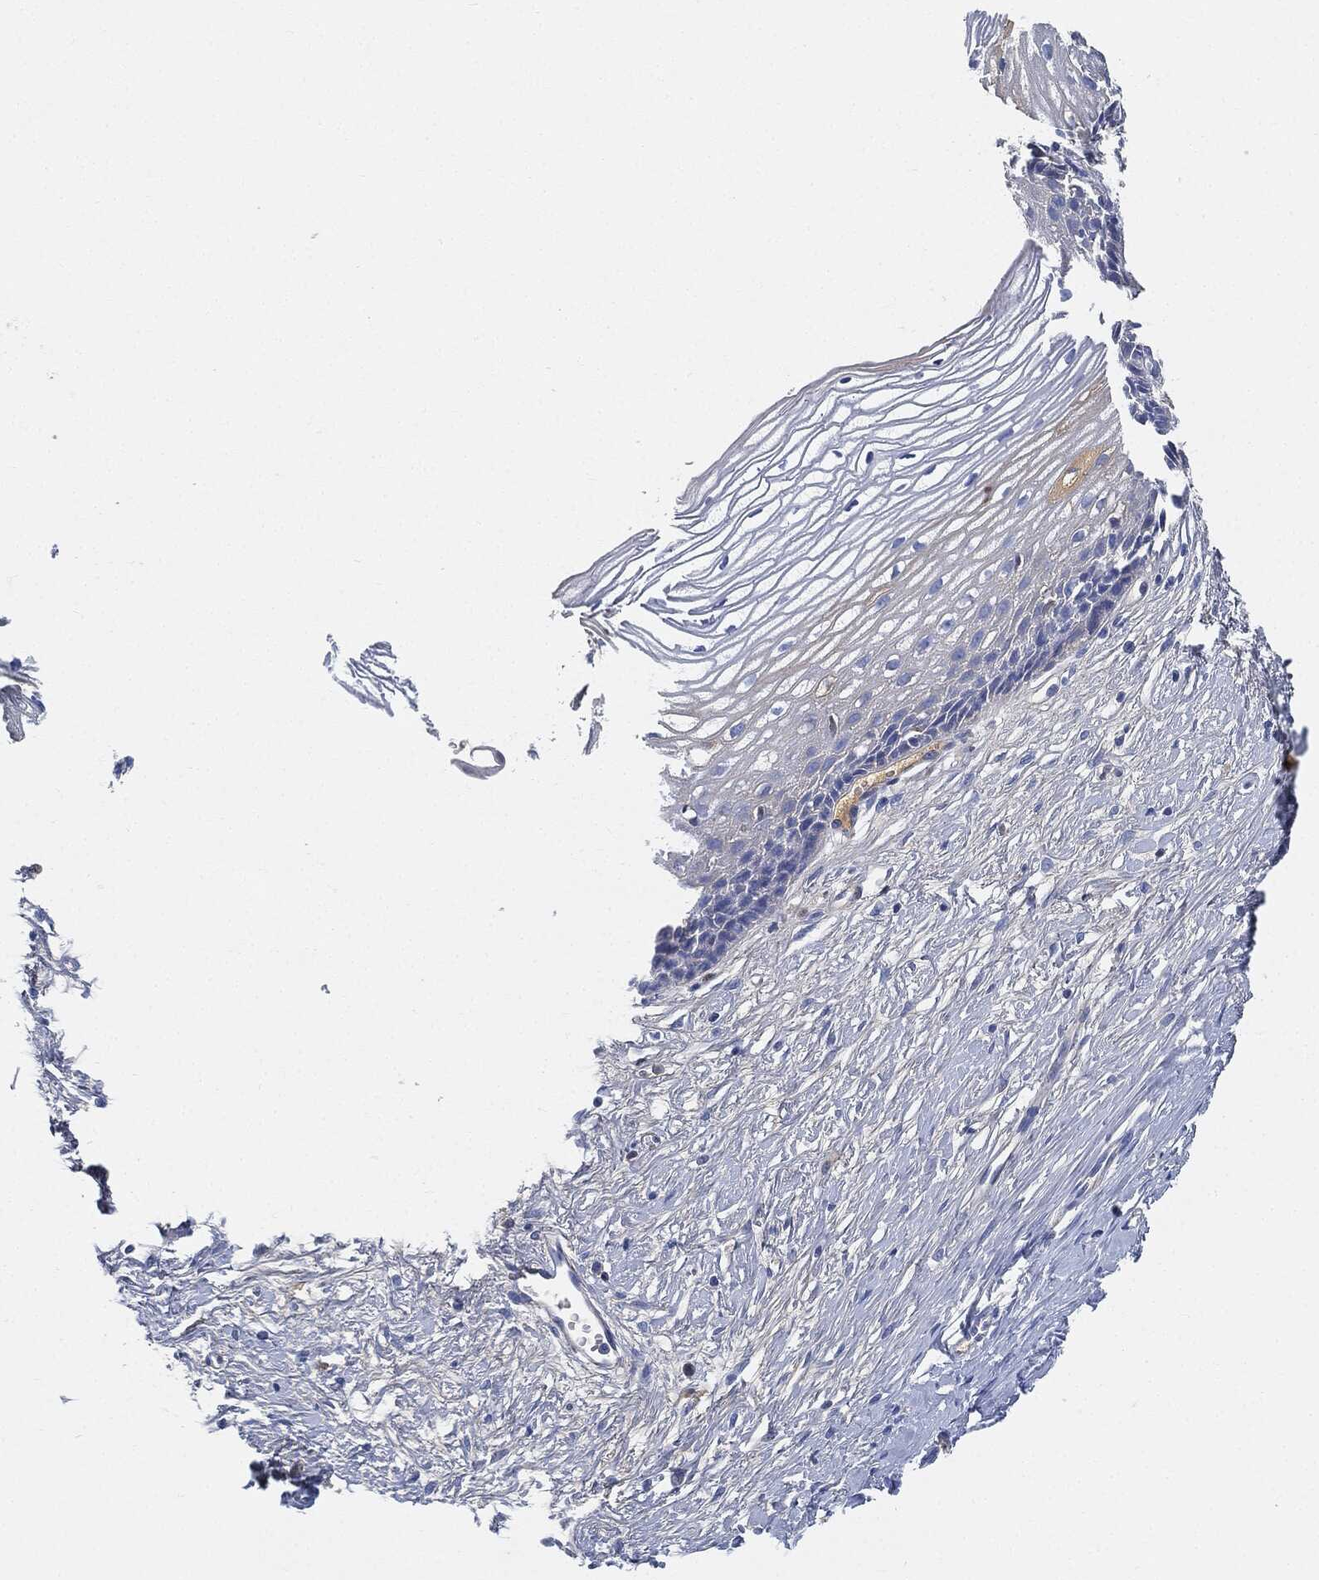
{"staining": {"intensity": "negative", "quantity": "none", "location": "none"}, "tissue": "cervix", "cell_type": "Glandular cells", "image_type": "normal", "snomed": [{"axis": "morphology", "description": "Normal tissue, NOS"}, {"axis": "topography", "description": "Cervix"}], "caption": "Photomicrograph shows no protein positivity in glandular cells of normal cervix. Brightfield microscopy of immunohistochemistry (IHC) stained with DAB (brown) and hematoxylin (blue), captured at high magnification.", "gene": "IGLV6", "patient": {"sex": "female", "age": 40}}